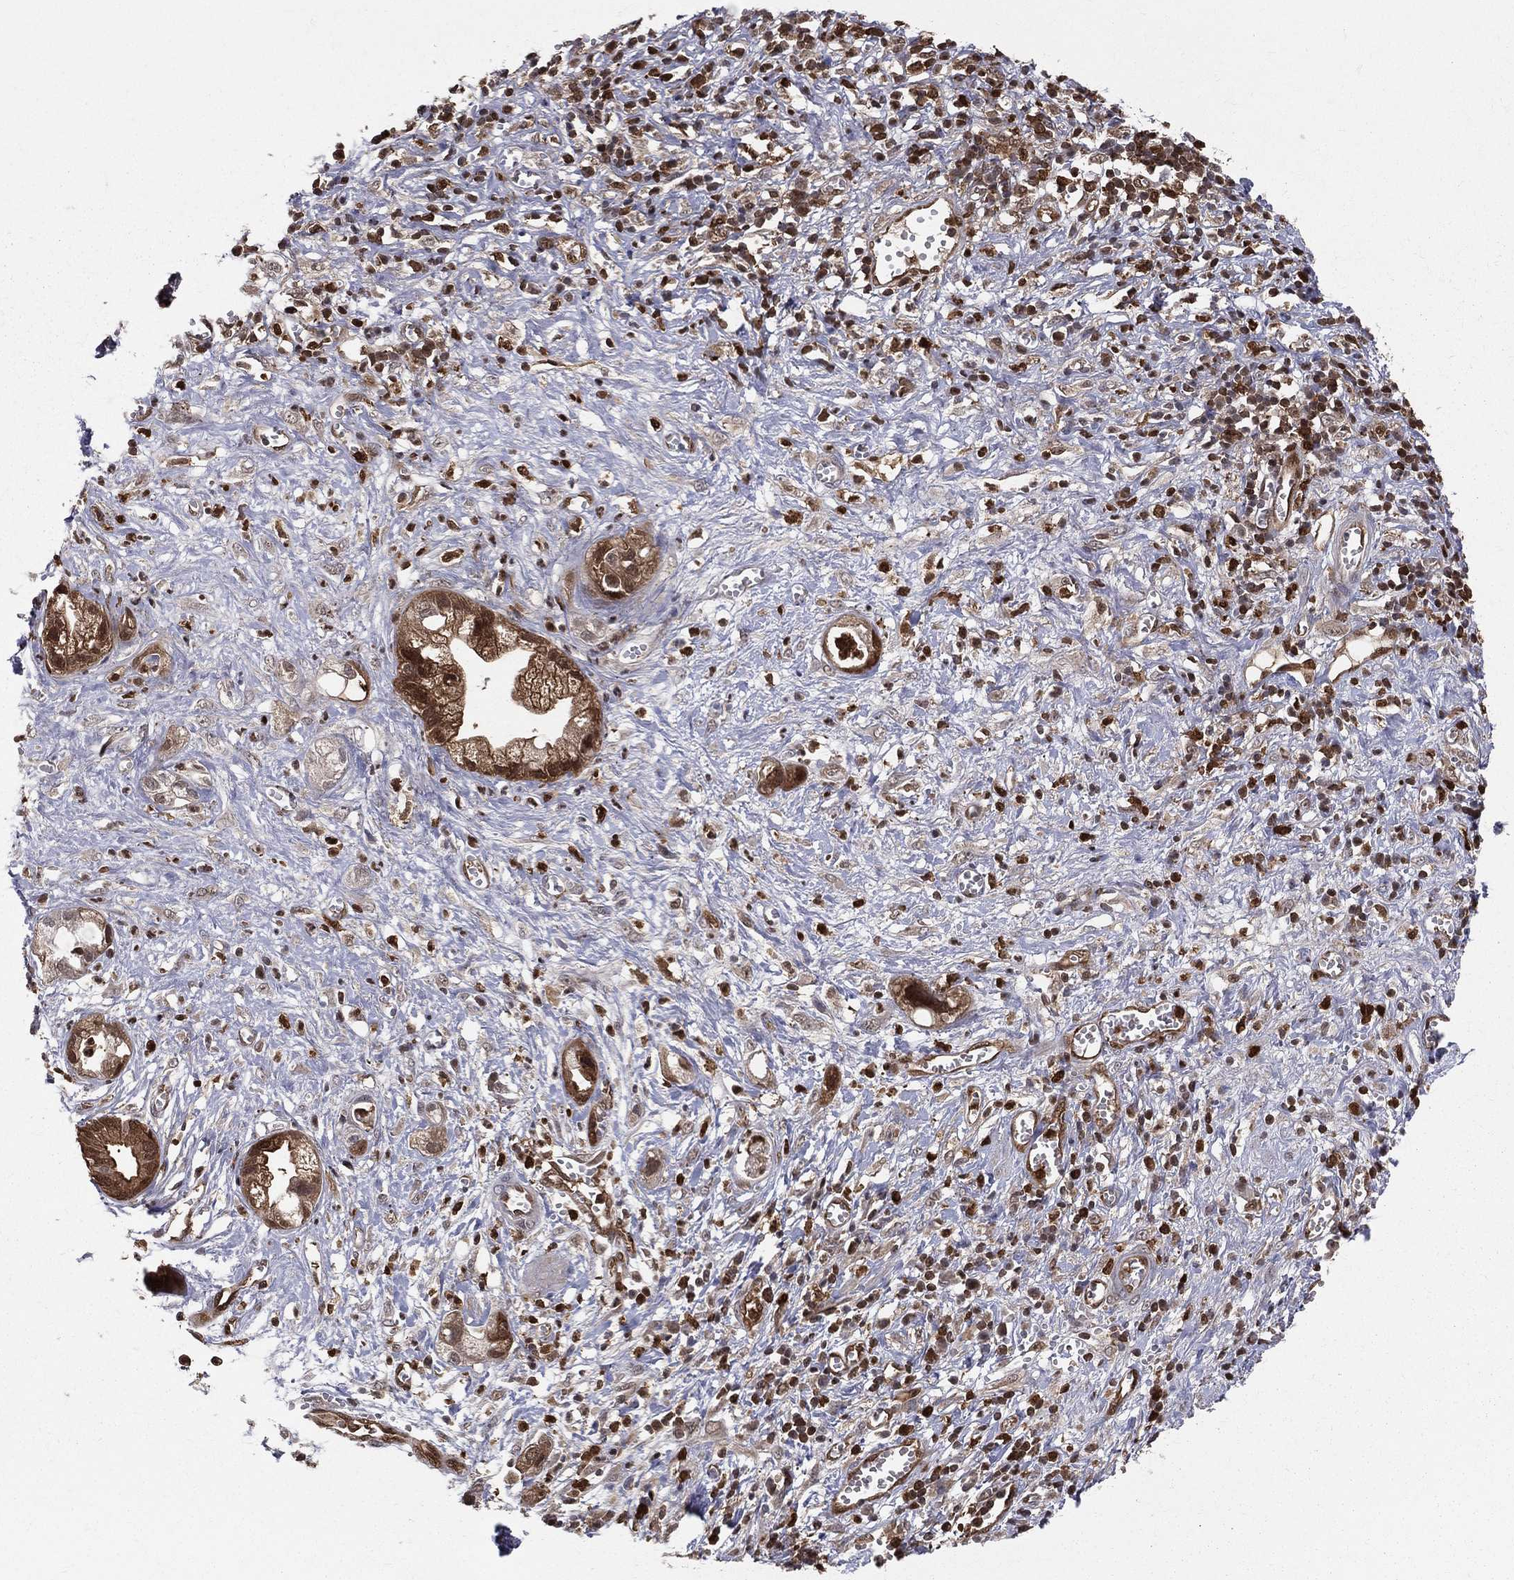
{"staining": {"intensity": "strong", "quantity": ">75%", "location": "cytoplasmic/membranous,nuclear"}, "tissue": "pancreatic cancer", "cell_type": "Tumor cells", "image_type": "cancer", "snomed": [{"axis": "morphology", "description": "Adenocarcinoma, NOS"}, {"axis": "topography", "description": "Pancreas"}], "caption": "Tumor cells demonstrate strong cytoplasmic/membranous and nuclear staining in approximately >75% of cells in pancreatic cancer (adenocarcinoma).", "gene": "ENO1", "patient": {"sex": "female", "age": 73}}